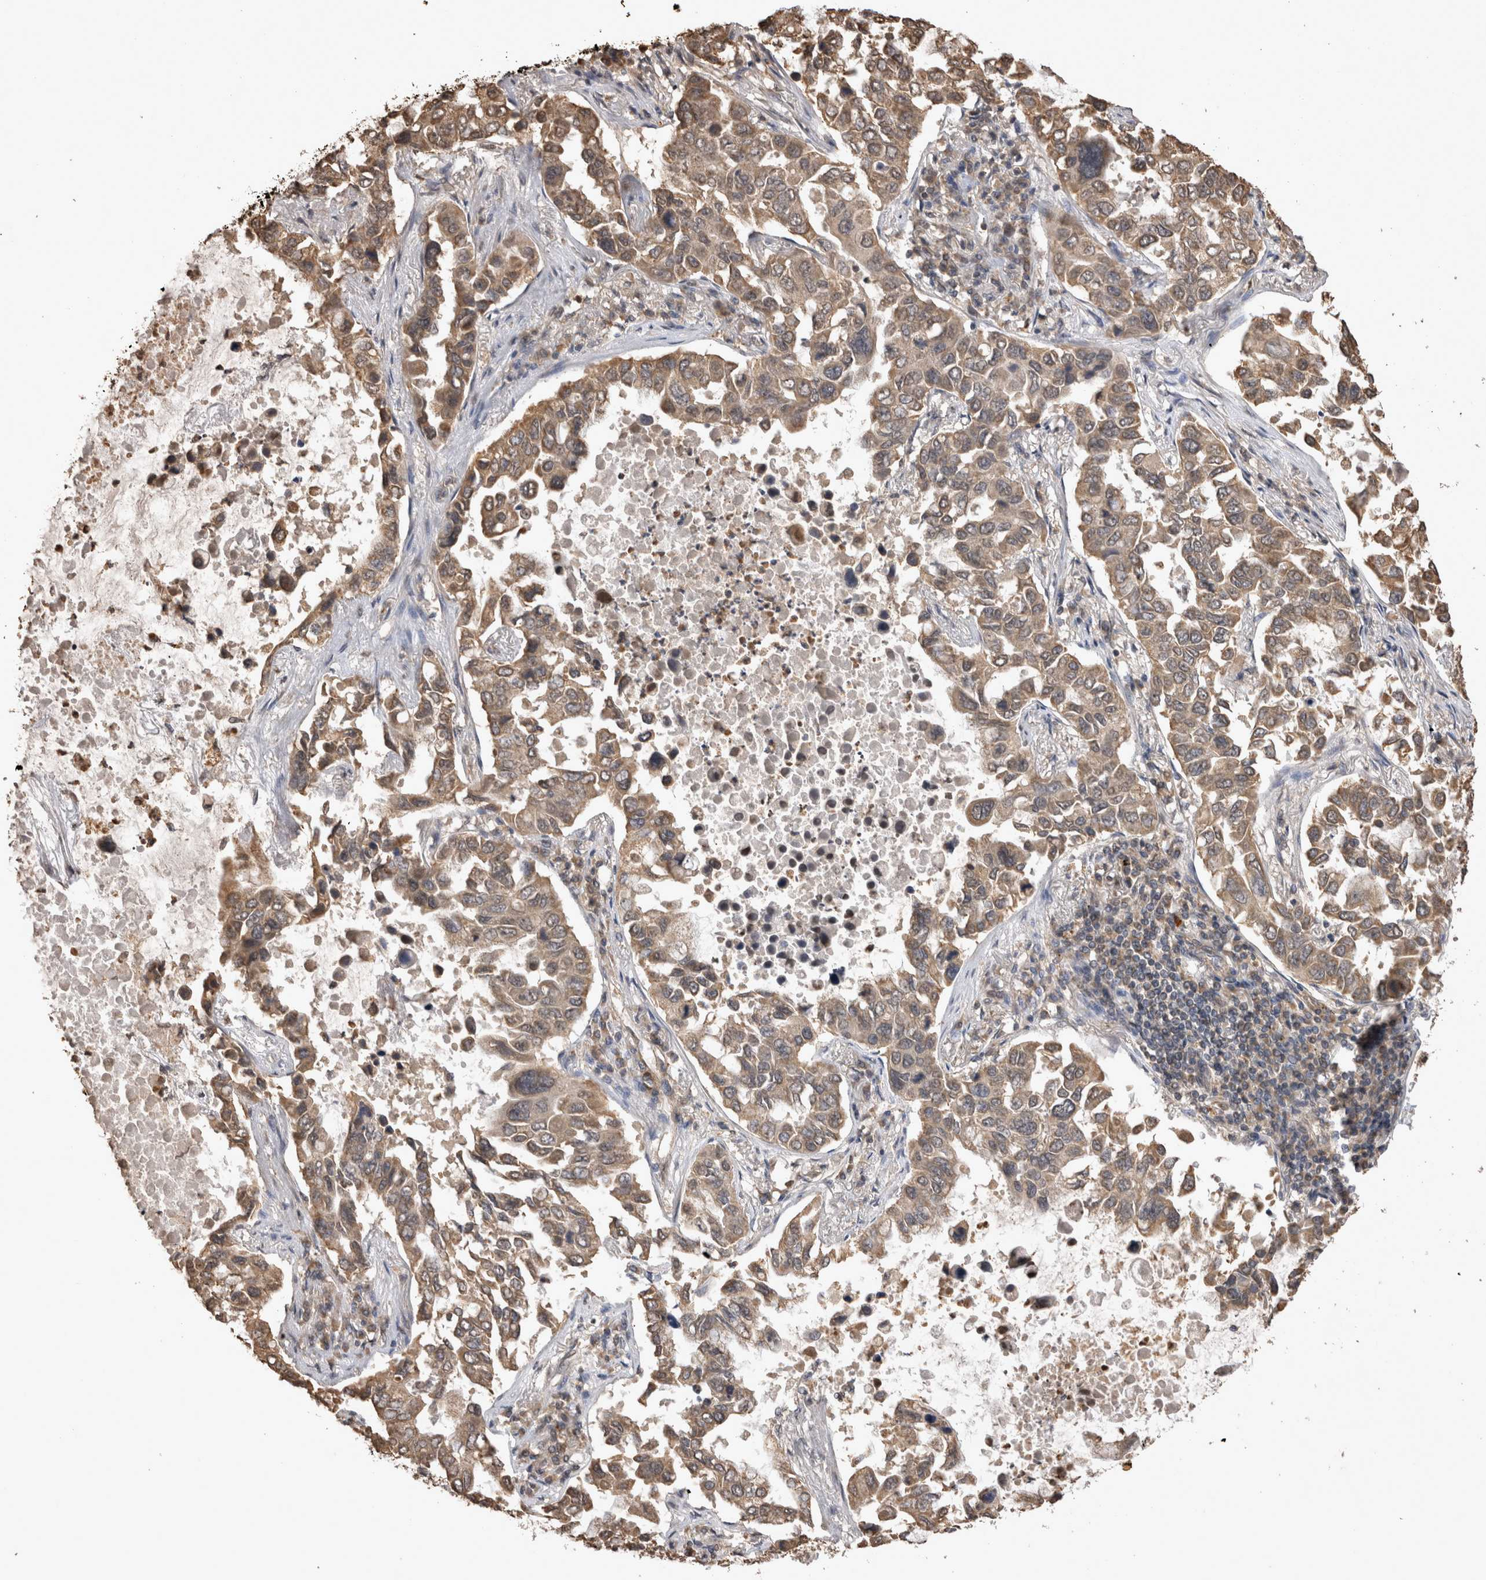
{"staining": {"intensity": "moderate", "quantity": ">75%", "location": "cytoplasmic/membranous"}, "tissue": "lung cancer", "cell_type": "Tumor cells", "image_type": "cancer", "snomed": [{"axis": "morphology", "description": "Adenocarcinoma, NOS"}, {"axis": "topography", "description": "Lung"}], "caption": "Protein analysis of lung adenocarcinoma tissue displays moderate cytoplasmic/membranous staining in approximately >75% of tumor cells.", "gene": "SOCS5", "patient": {"sex": "male", "age": 64}}